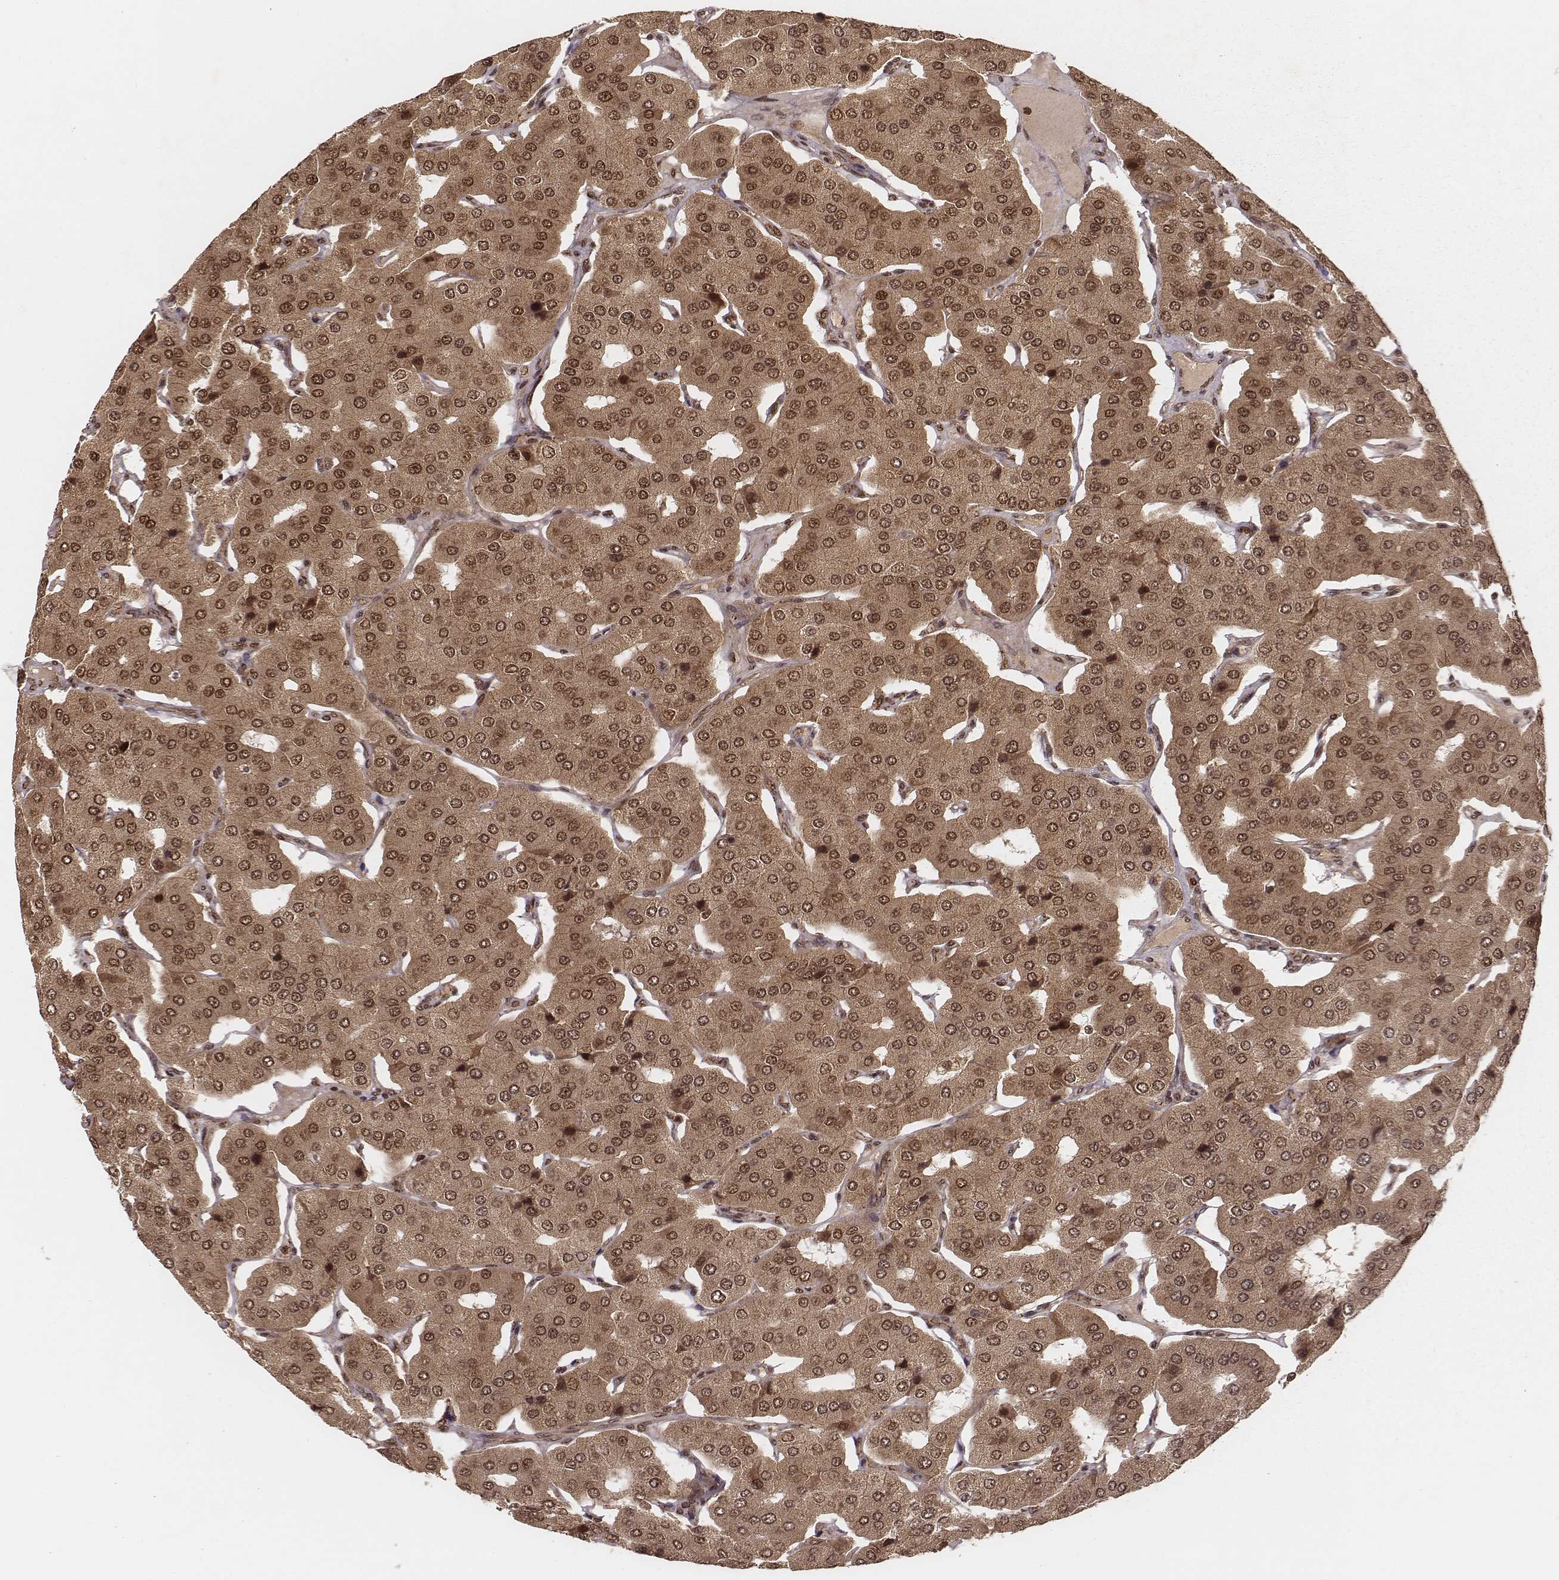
{"staining": {"intensity": "moderate", "quantity": ">75%", "location": "cytoplasmic/membranous,nuclear"}, "tissue": "parathyroid gland", "cell_type": "Glandular cells", "image_type": "normal", "snomed": [{"axis": "morphology", "description": "Normal tissue, NOS"}, {"axis": "morphology", "description": "Adenoma, NOS"}, {"axis": "topography", "description": "Parathyroid gland"}], "caption": "Protein staining displays moderate cytoplasmic/membranous,nuclear expression in about >75% of glandular cells in unremarkable parathyroid gland.", "gene": "NFX1", "patient": {"sex": "female", "age": 86}}